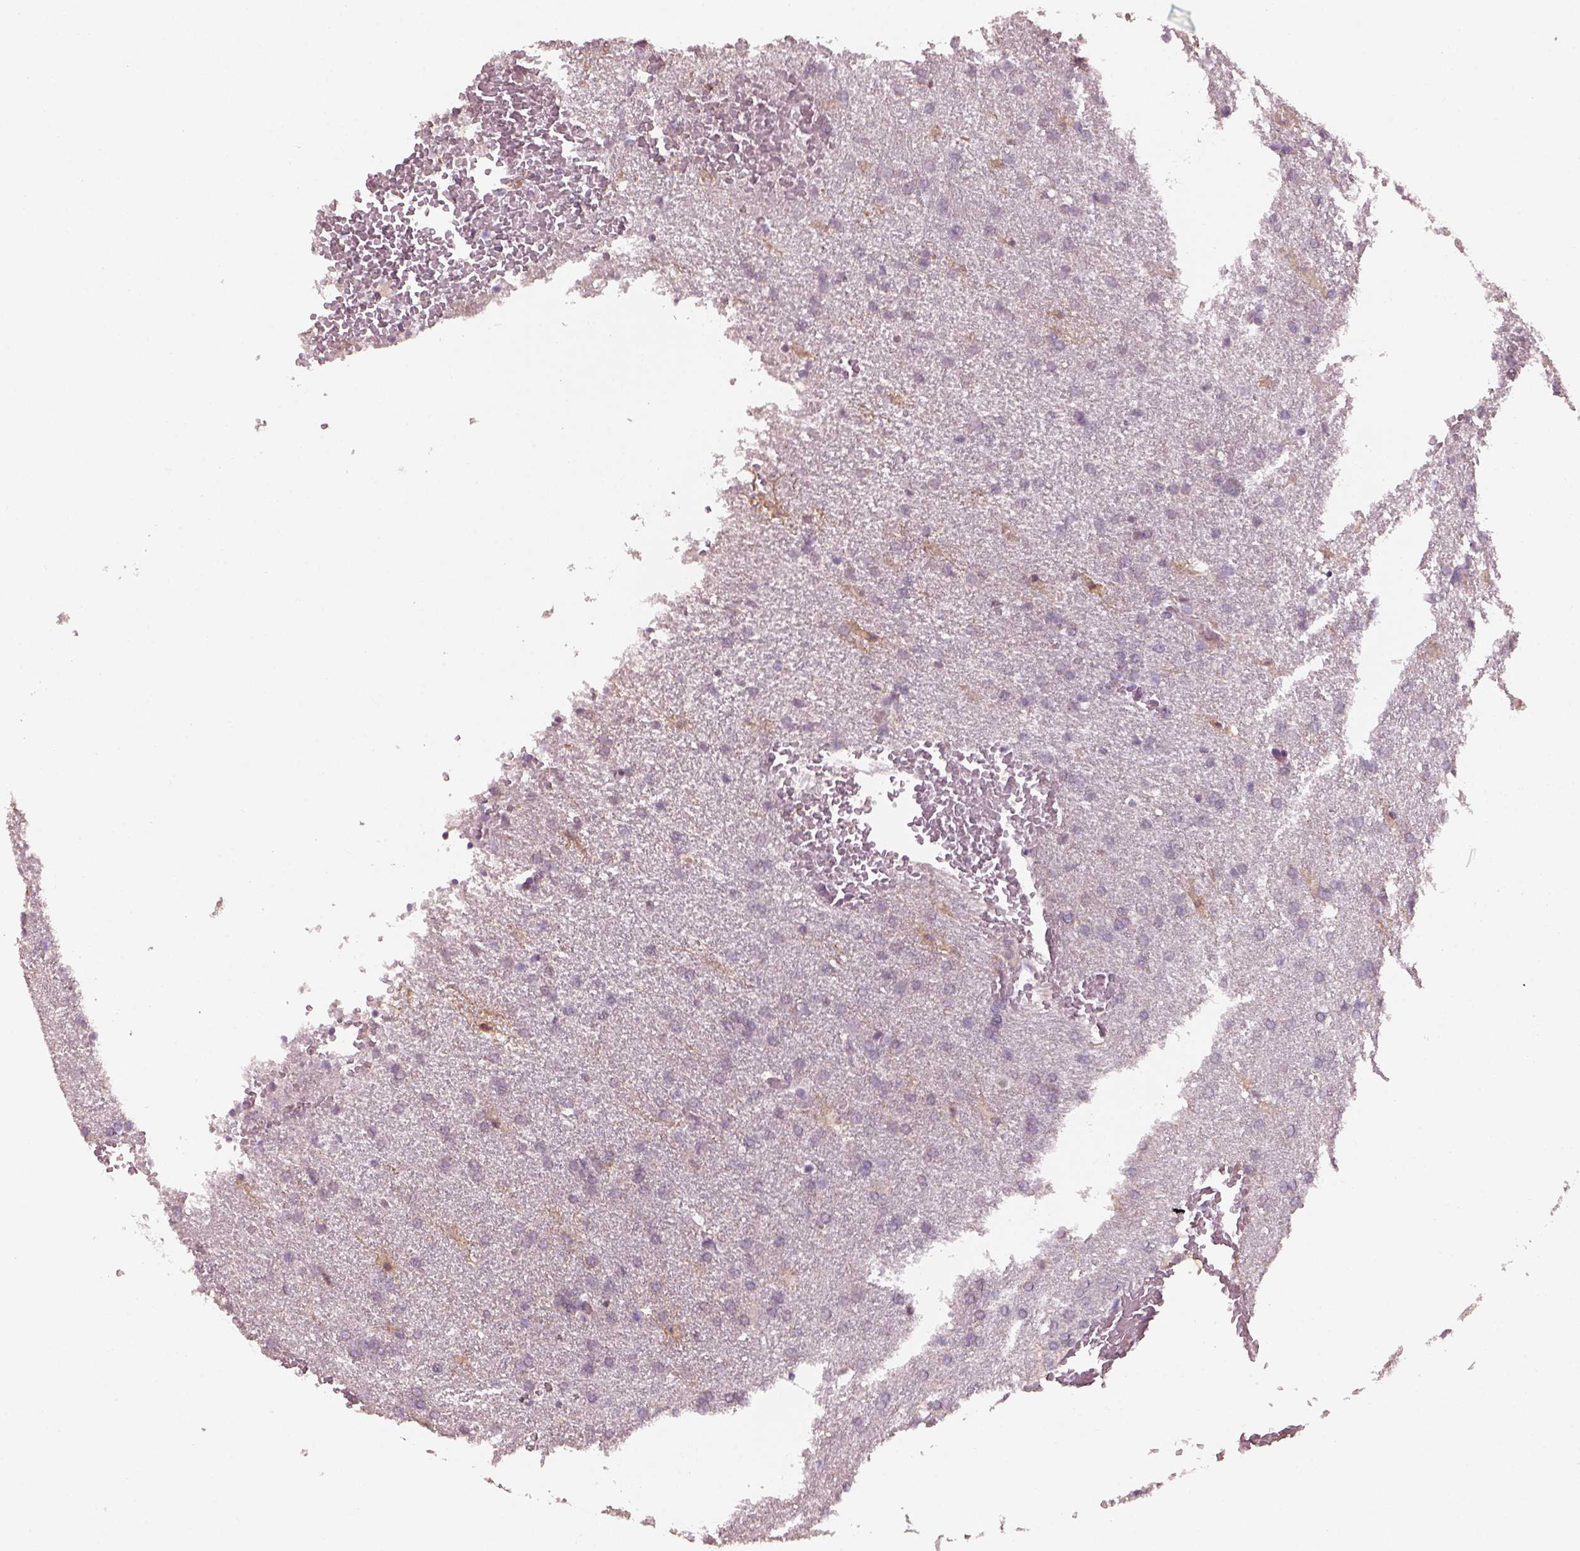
{"staining": {"intensity": "negative", "quantity": "none", "location": "none"}, "tissue": "glioma", "cell_type": "Tumor cells", "image_type": "cancer", "snomed": [{"axis": "morphology", "description": "Glioma, malignant, High grade"}, {"axis": "topography", "description": "Brain"}], "caption": "The histopathology image exhibits no significant expression in tumor cells of high-grade glioma (malignant).", "gene": "NAT8", "patient": {"sex": "male", "age": 68}}